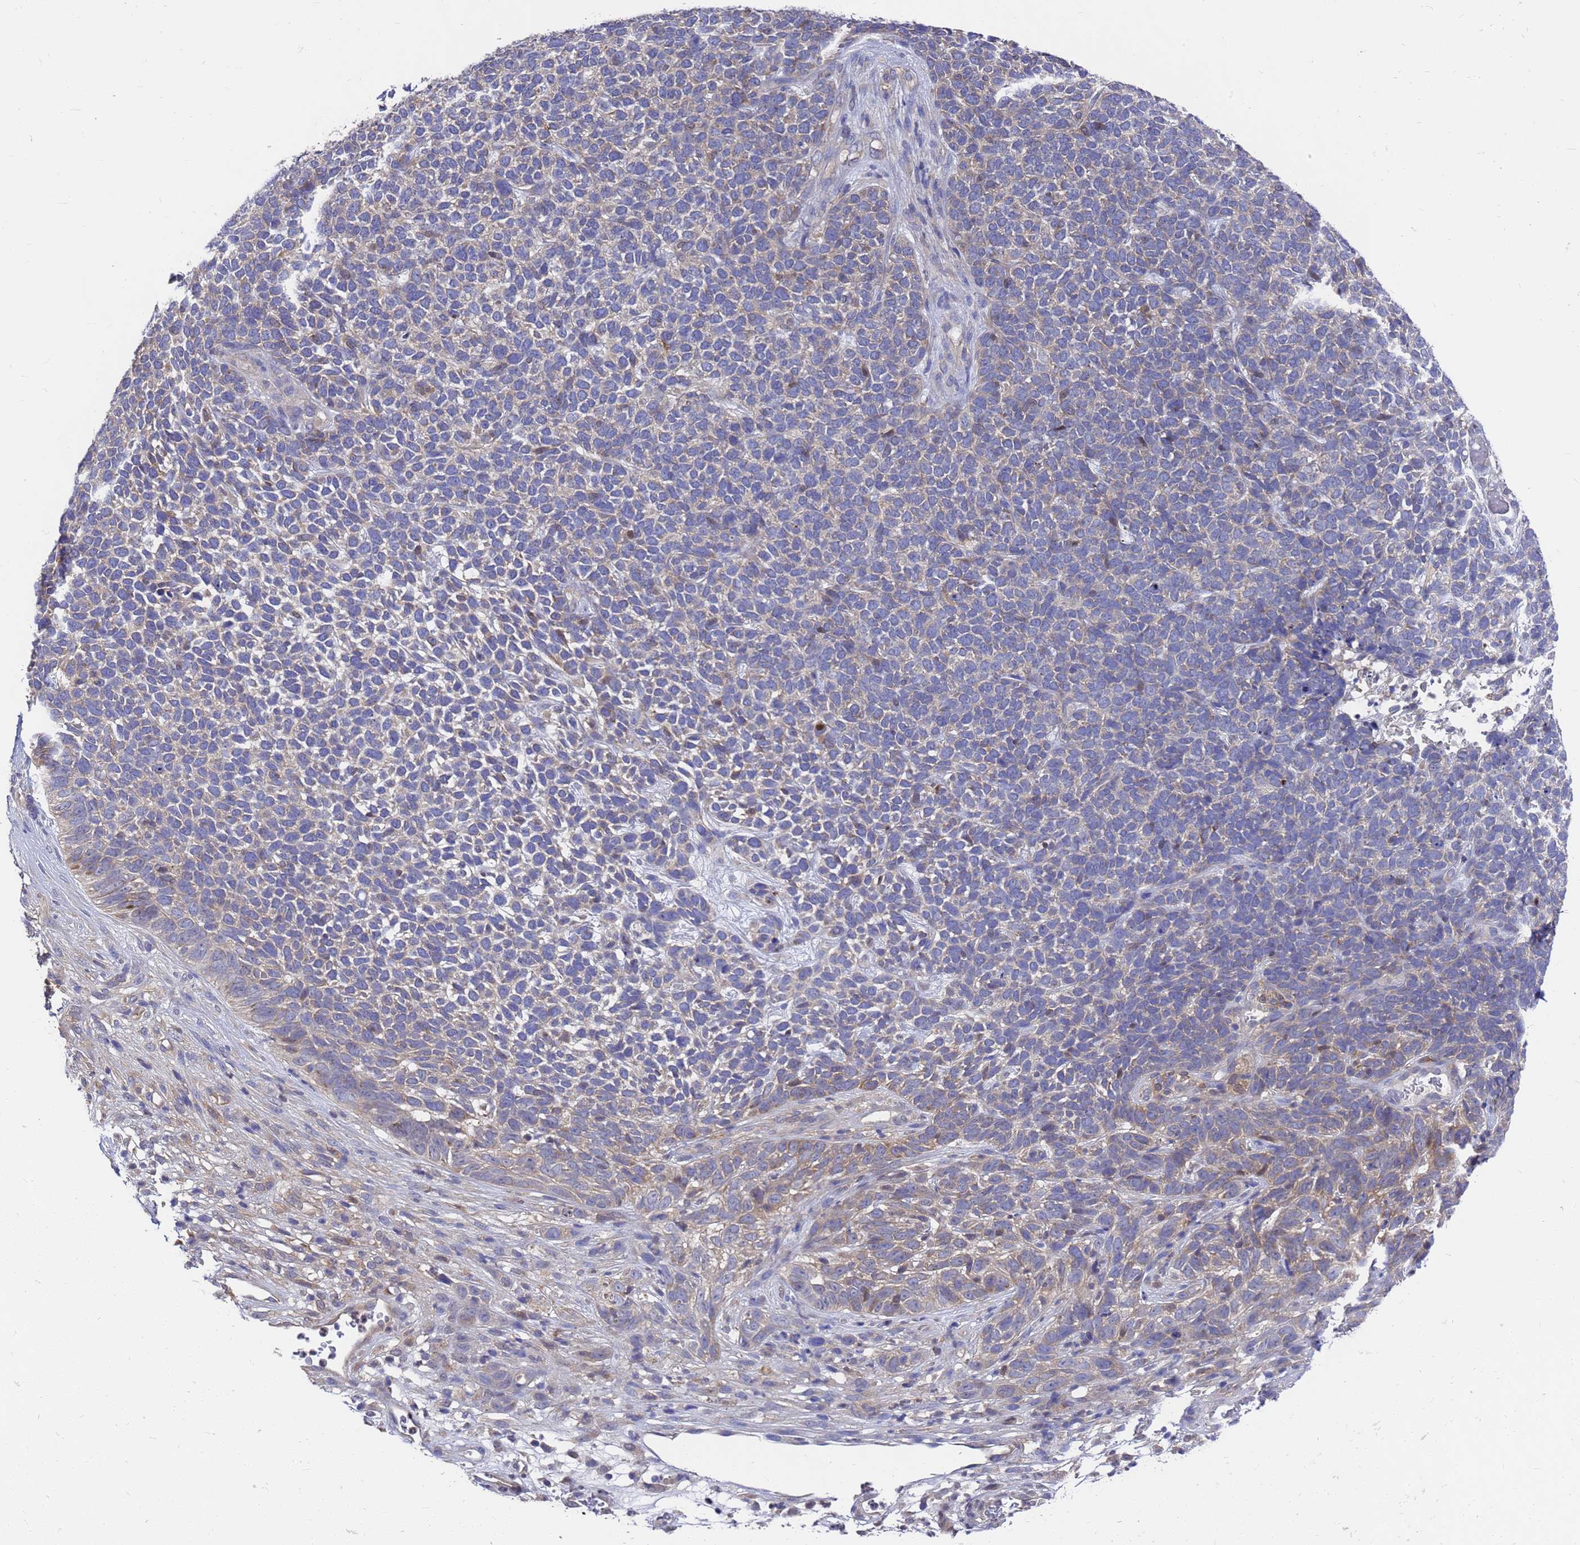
{"staining": {"intensity": "negative", "quantity": "none", "location": "none"}, "tissue": "skin cancer", "cell_type": "Tumor cells", "image_type": "cancer", "snomed": [{"axis": "morphology", "description": "Basal cell carcinoma"}, {"axis": "topography", "description": "Skin"}], "caption": "Basal cell carcinoma (skin) was stained to show a protein in brown. There is no significant staining in tumor cells.", "gene": "SLC35E2B", "patient": {"sex": "female", "age": 84}}